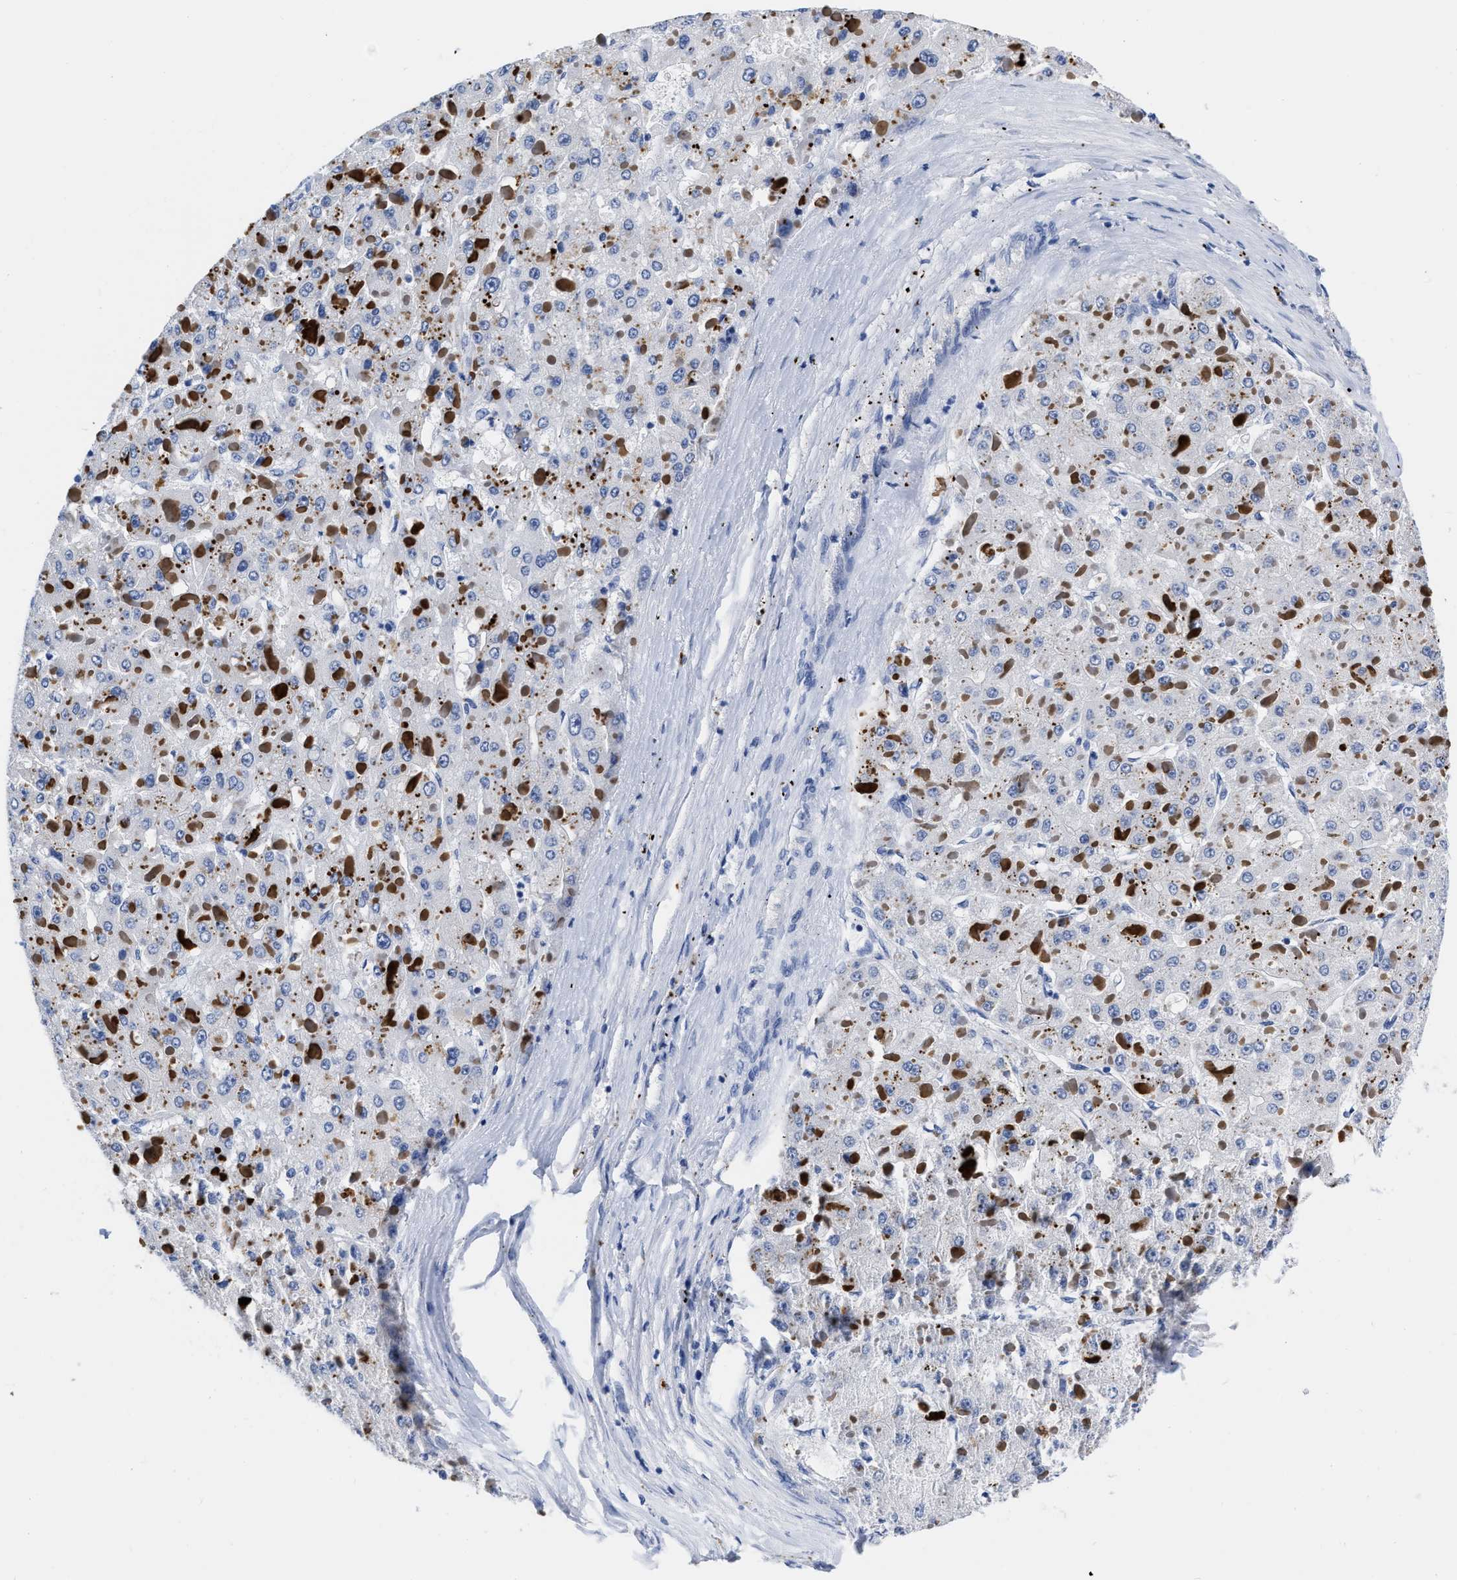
{"staining": {"intensity": "negative", "quantity": "none", "location": "none"}, "tissue": "liver cancer", "cell_type": "Tumor cells", "image_type": "cancer", "snomed": [{"axis": "morphology", "description": "Carcinoma, Hepatocellular, NOS"}, {"axis": "topography", "description": "Liver"}], "caption": "IHC of human hepatocellular carcinoma (liver) exhibits no expression in tumor cells. Brightfield microscopy of IHC stained with DAB (3,3'-diaminobenzidine) (brown) and hematoxylin (blue), captured at high magnification.", "gene": "CER1", "patient": {"sex": "female", "age": 73}}